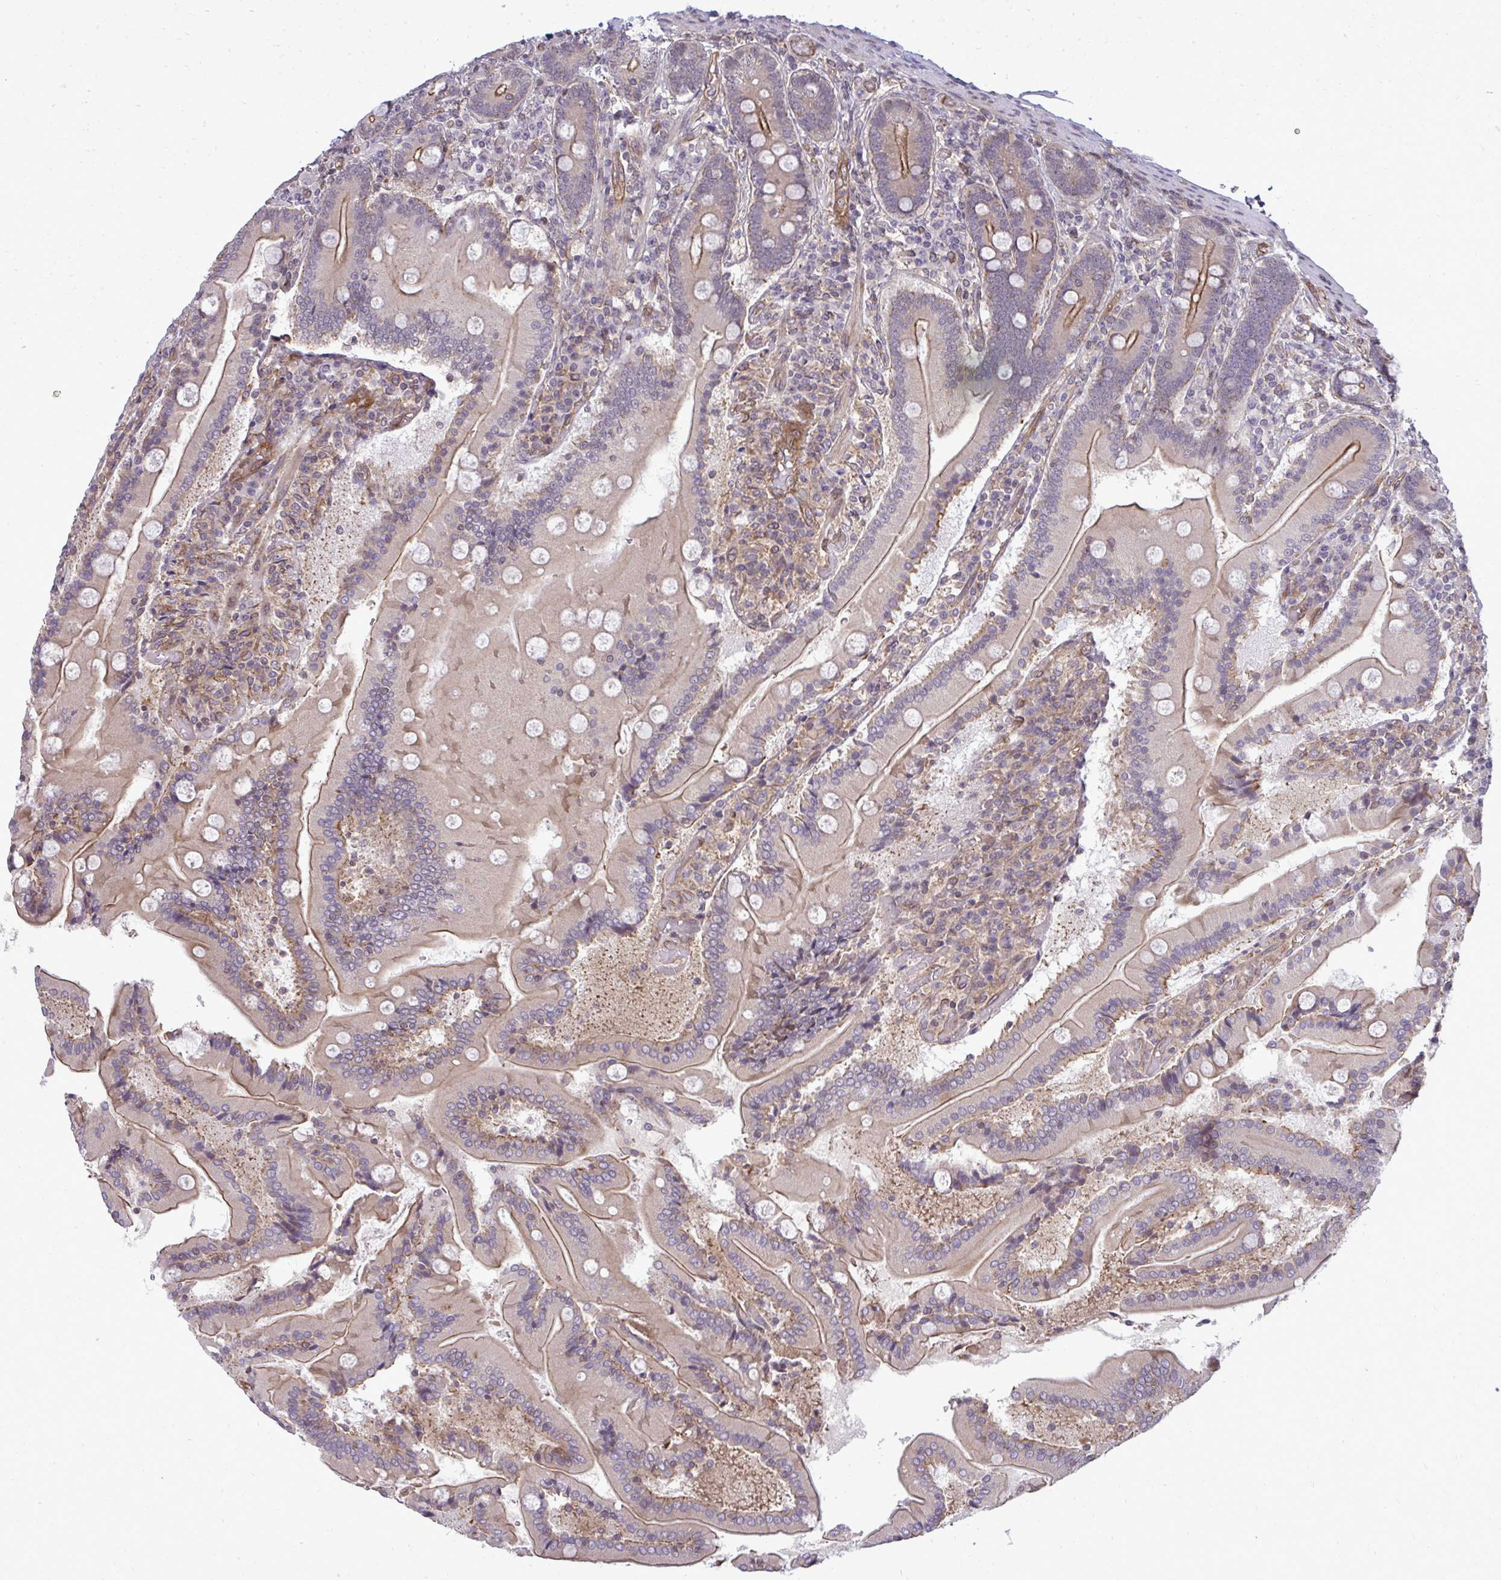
{"staining": {"intensity": "moderate", "quantity": "25%-75%", "location": "cytoplasmic/membranous"}, "tissue": "duodenum", "cell_type": "Glandular cells", "image_type": "normal", "snomed": [{"axis": "morphology", "description": "Normal tissue, NOS"}, {"axis": "topography", "description": "Duodenum"}], "caption": "Protein expression by immunohistochemistry (IHC) demonstrates moderate cytoplasmic/membranous staining in approximately 25%-75% of glandular cells in benign duodenum.", "gene": "FUT10", "patient": {"sex": "female", "age": 62}}